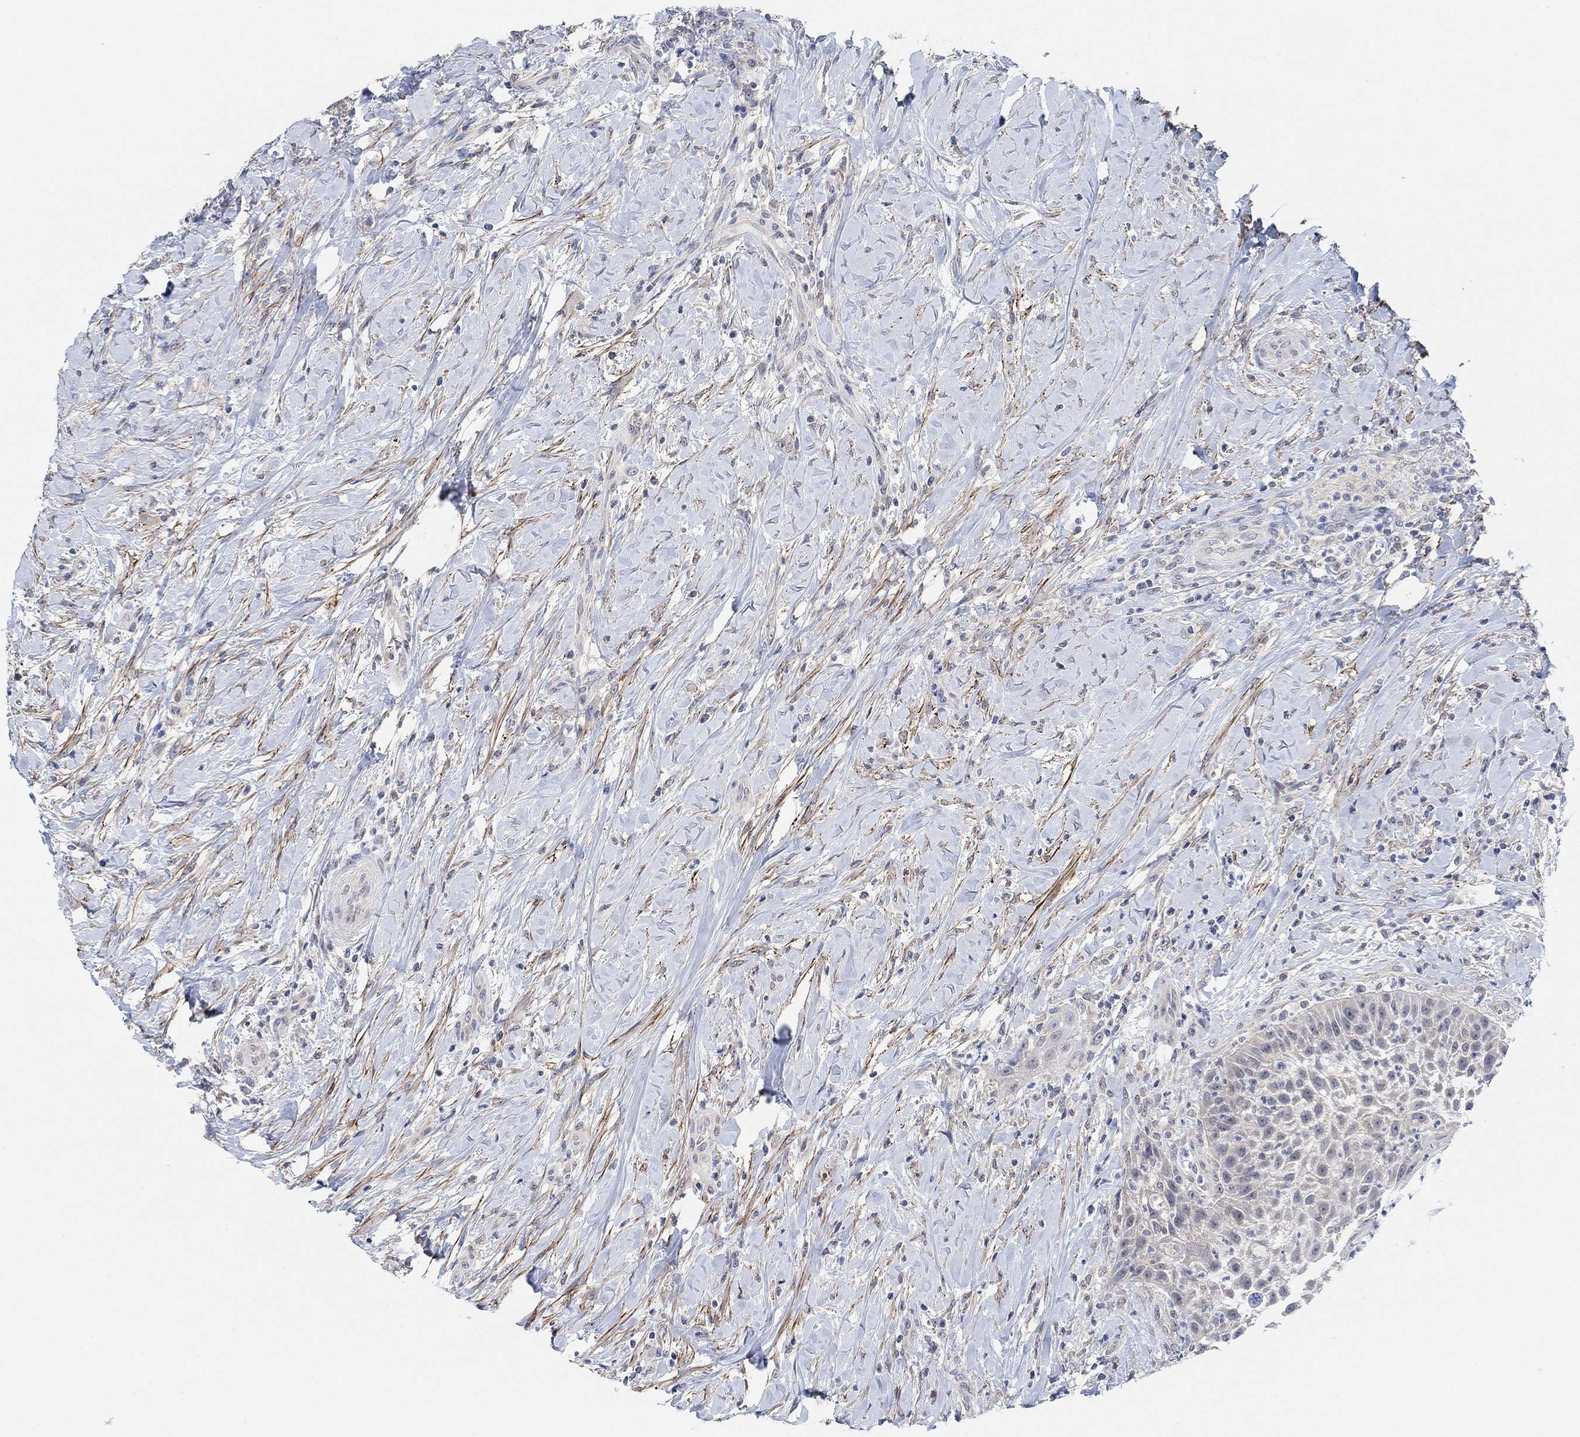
{"staining": {"intensity": "negative", "quantity": "none", "location": "none"}, "tissue": "head and neck cancer", "cell_type": "Tumor cells", "image_type": "cancer", "snomed": [{"axis": "morphology", "description": "Squamous cell carcinoma, NOS"}, {"axis": "topography", "description": "Head-Neck"}], "caption": "Immunohistochemistry image of neoplastic tissue: human head and neck cancer stained with DAB exhibits no significant protein positivity in tumor cells. (DAB (3,3'-diaminobenzidine) immunohistochemistry (IHC), high magnification).", "gene": "RIMS1", "patient": {"sex": "male", "age": 69}}